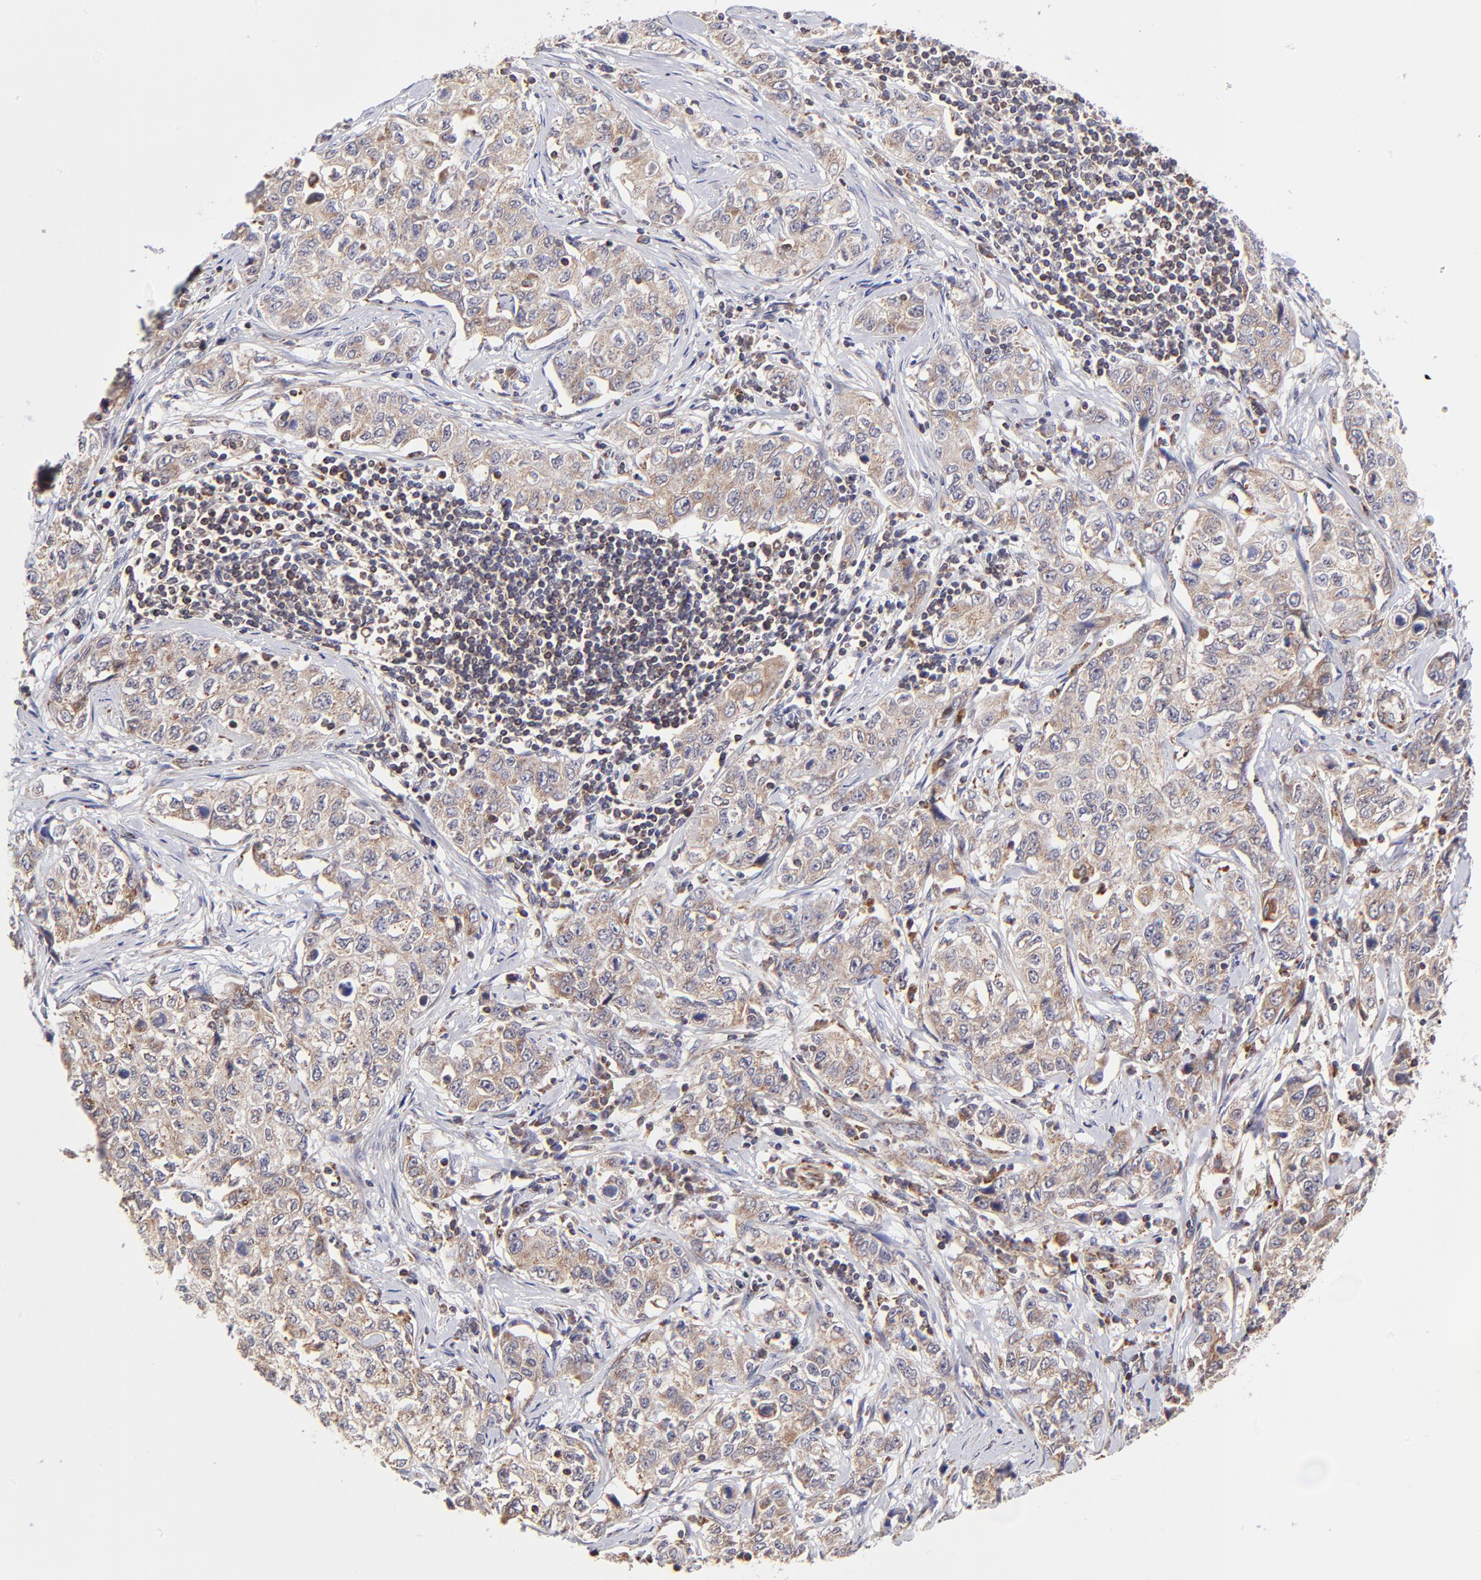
{"staining": {"intensity": "weak", "quantity": ">75%", "location": "cytoplasmic/membranous"}, "tissue": "stomach cancer", "cell_type": "Tumor cells", "image_type": "cancer", "snomed": [{"axis": "morphology", "description": "Adenocarcinoma, NOS"}, {"axis": "topography", "description": "Stomach"}], "caption": "Stomach cancer (adenocarcinoma) stained for a protein exhibits weak cytoplasmic/membranous positivity in tumor cells.", "gene": "MAP2K7", "patient": {"sex": "male", "age": 48}}